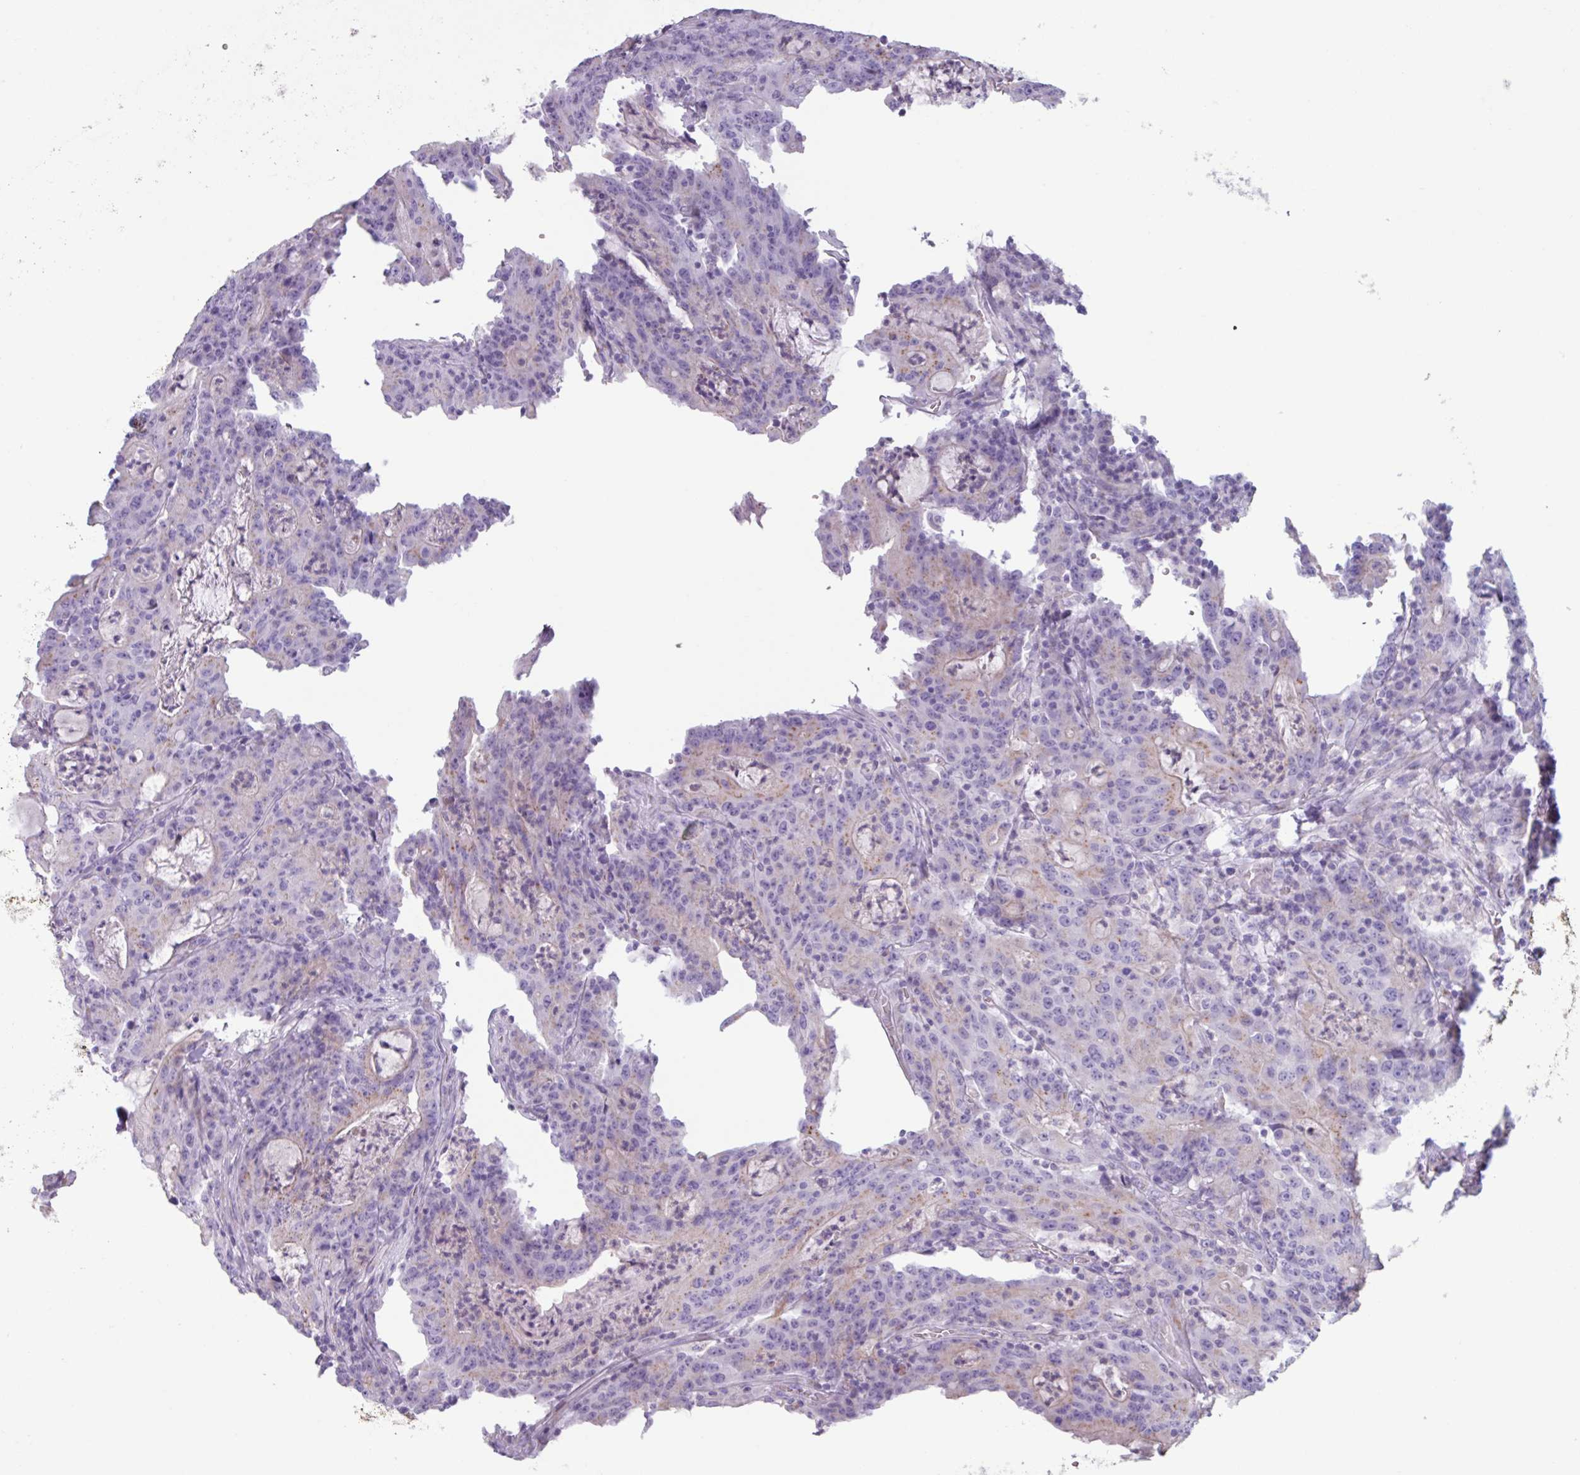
{"staining": {"intensity": "weak", "quantity": "<25%", "location": "cytoplasmic/membranous"}, "tissue": "colorectal cancer", "cell_type": "Tumor cells", "image_type": "cancer", "snomed": [{"axis": "morphology", "description": "Adenocarcinoma, NOS"}, {"axis": "topography", "description": "Colon"}], "caption": "The IHC histopathology image has no significant staining in tumor cells of colorectal cancer (adenocarcinoma) tissue.", "gene": "ADGRE1", "patient": {"sex": "male", "age": 83}}